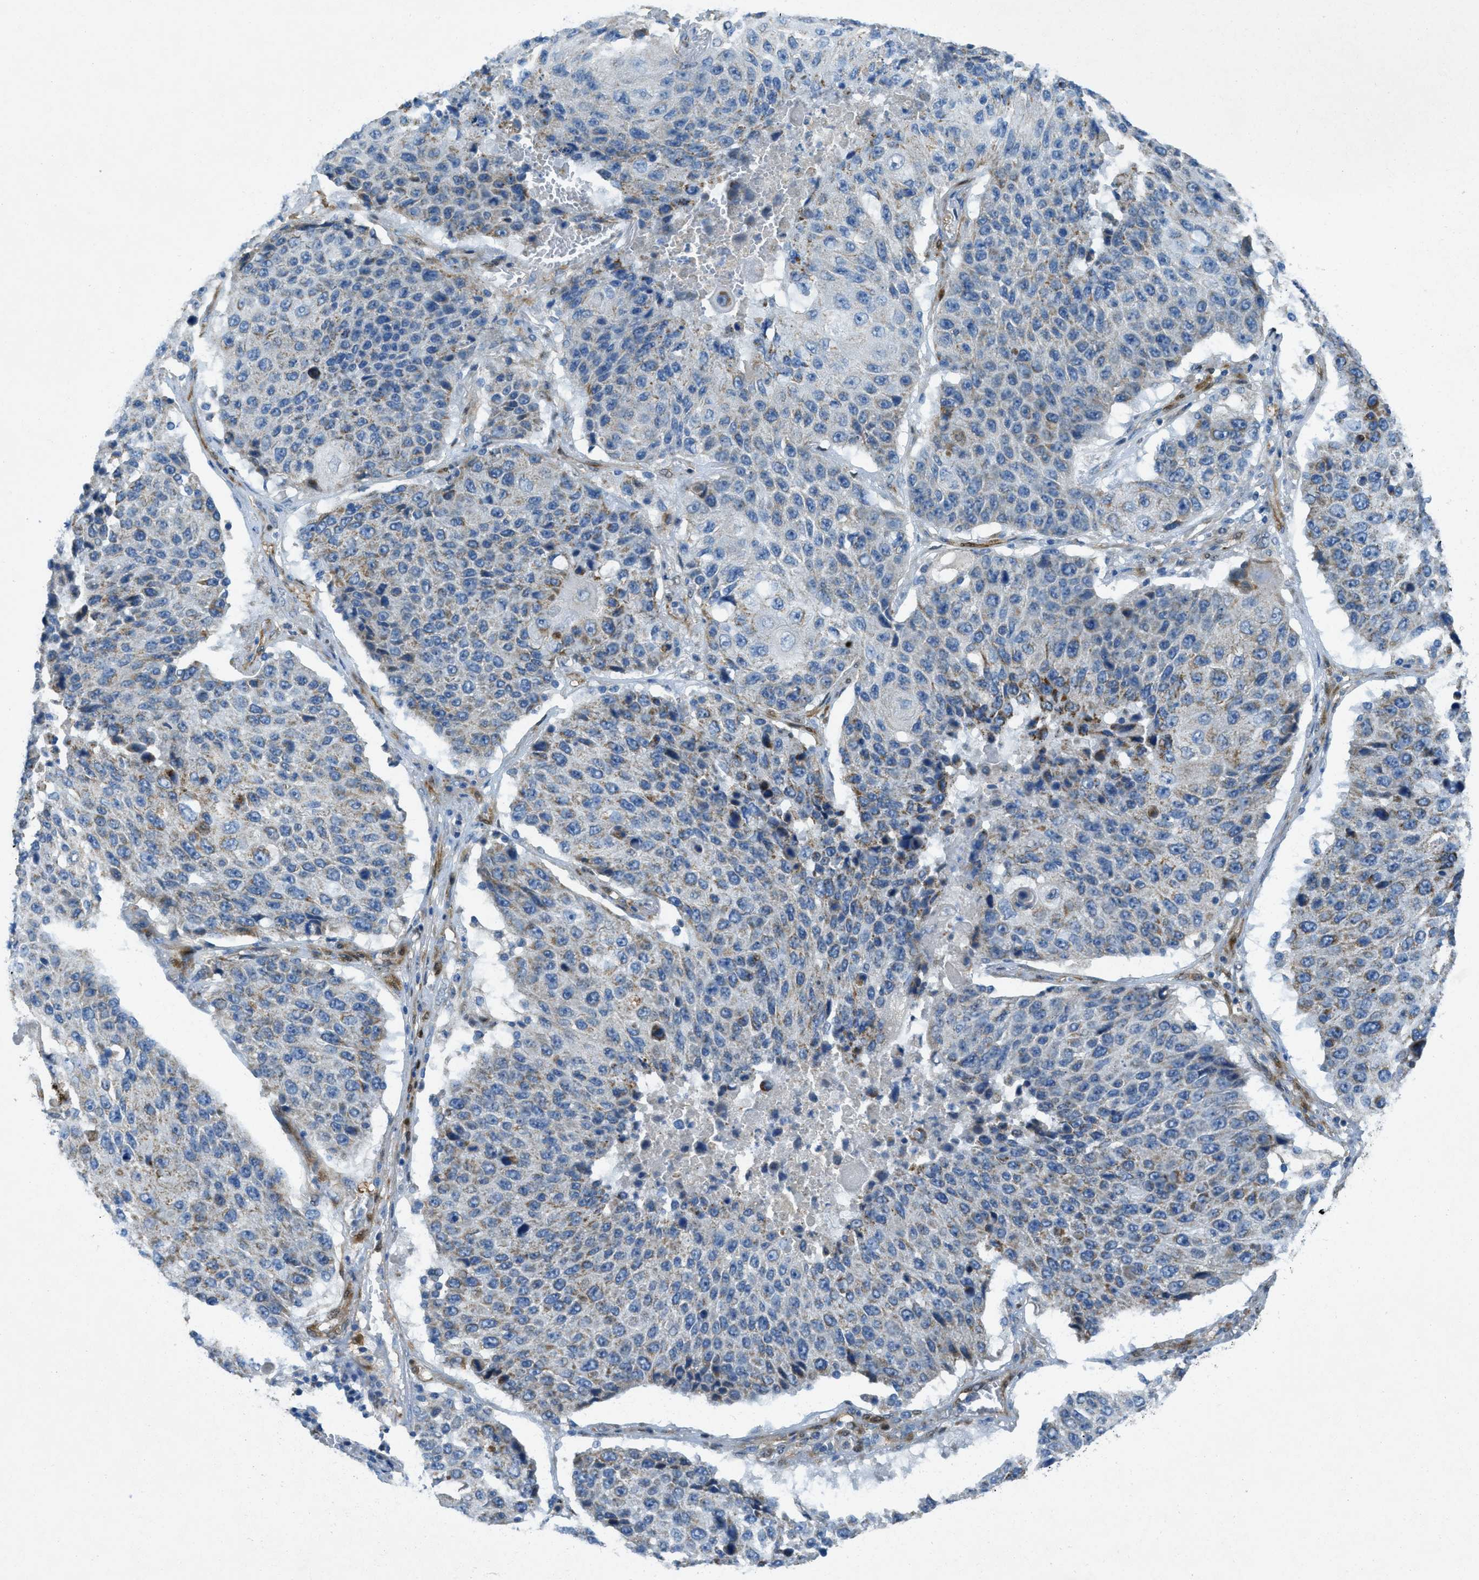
{"staining": {"intensity": "weak", "quantity": "<25%", "location": "cytoplasmic/membranous"}, "tissue": "lung cancer", "cell_type": "Tumor cells", "image_type": "cancer", "snomed": [{"axis": "morphology", "description": "Squamous cell carcinoma, NOS"}, {"axis": "topography", "description": "Lung"}], "caption": "Immunohistochemistry (IHC) histopathology image of neoplastic tissue: human lung cancer stained with DAB reveals no significant protein positivity in tumor cells.", "gene": "CYGB", "patient": {"sex": "male", "age": 61}}